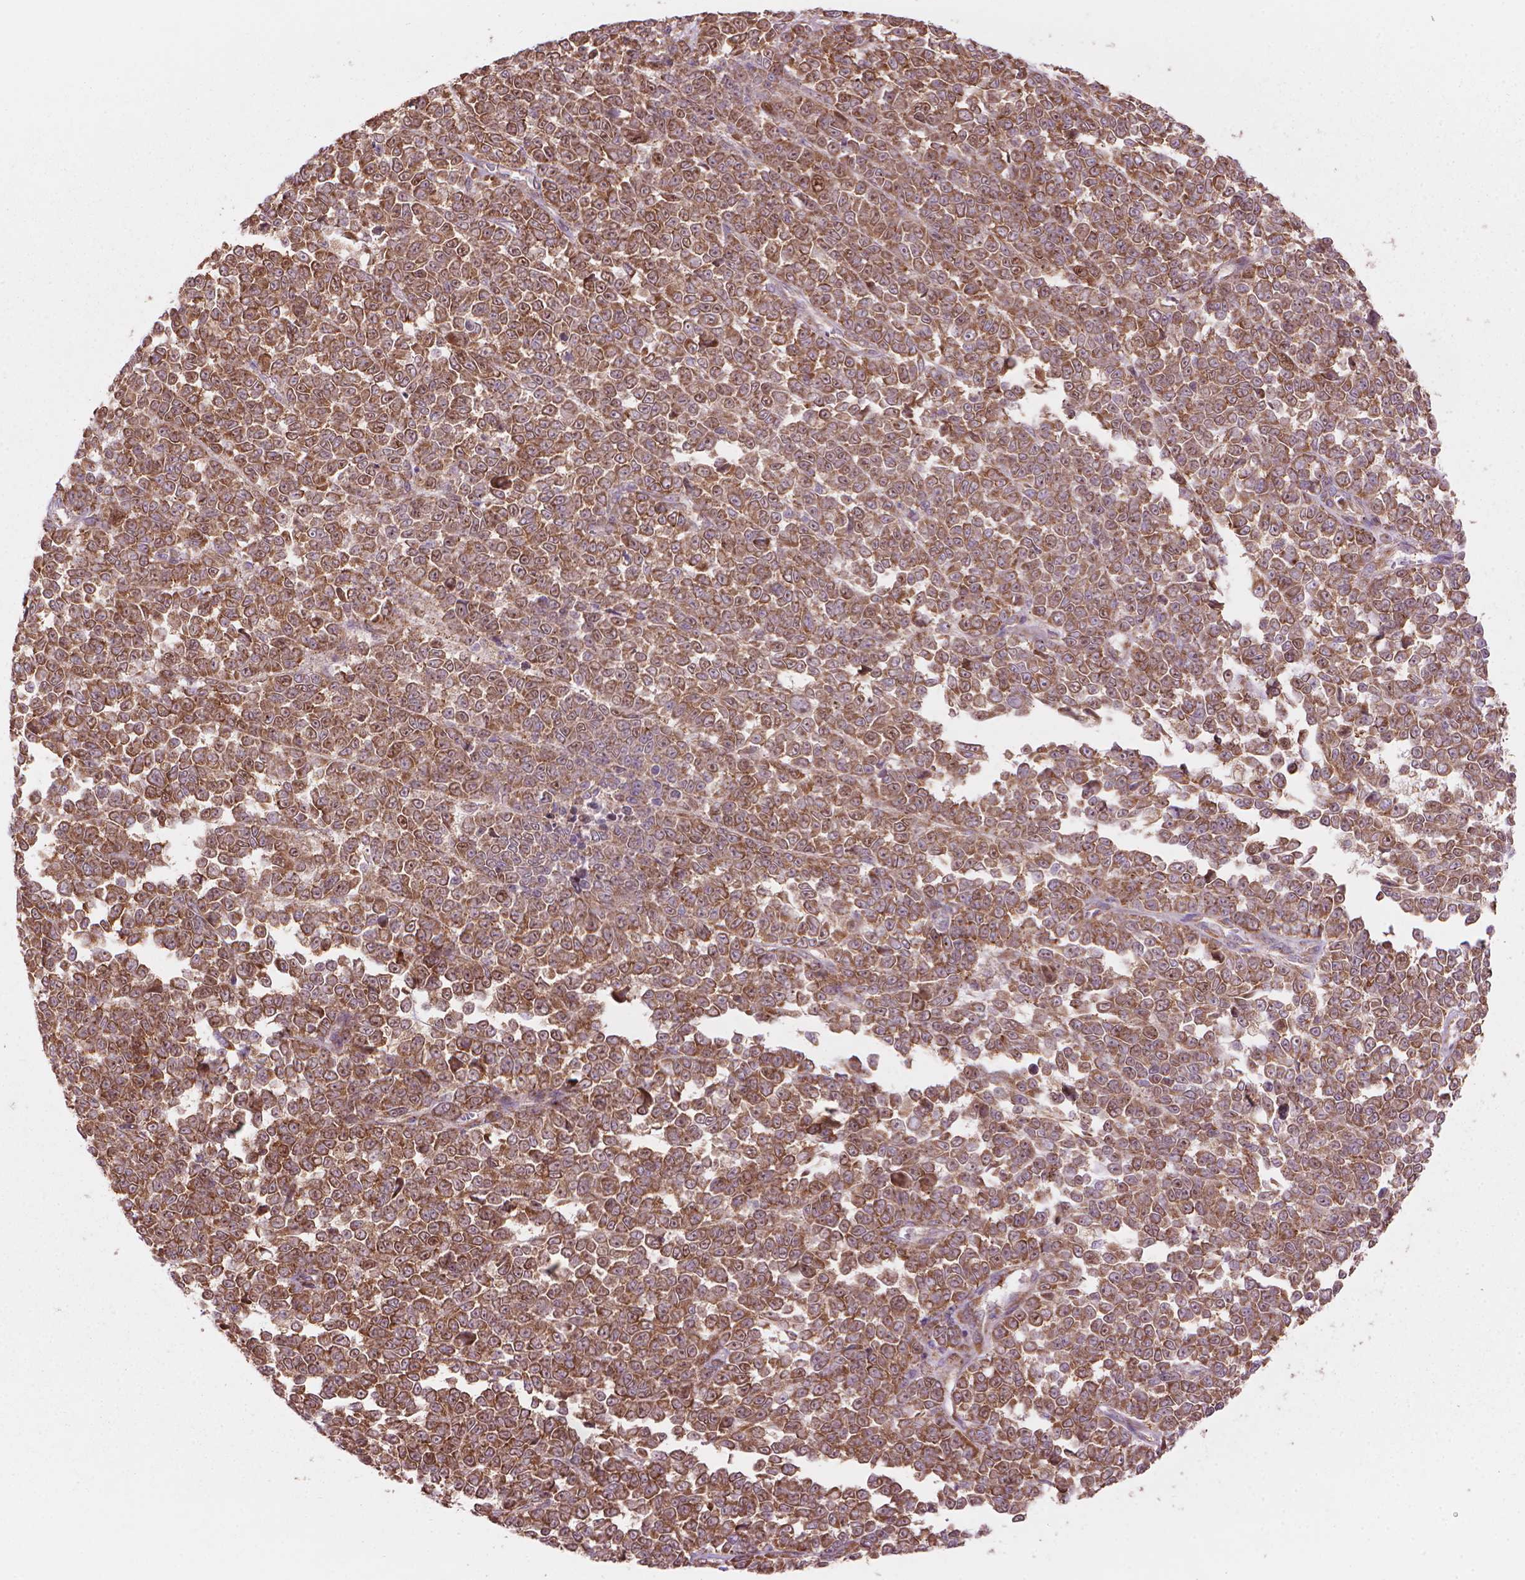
{"staining": {"intensity": "moderate", "quantity": ">75%", "location": "cytoplasmic/membranous"}, "tissue": "melanoma", "cell_type": "Tumor cells", "image_type": "cancer", "snomed": [{"axis": "morphology", "description": "Malignant melanoma, NOS"}, {"axis": "topography", "description": "Skin"}], "caption": "The immunohistochemical stain shows moderate cytoplasmic/membranous expression in tumor cells of melanoma tissue.", "gene": "VARS2", "patient": {"sex": "female", "age": 95}}